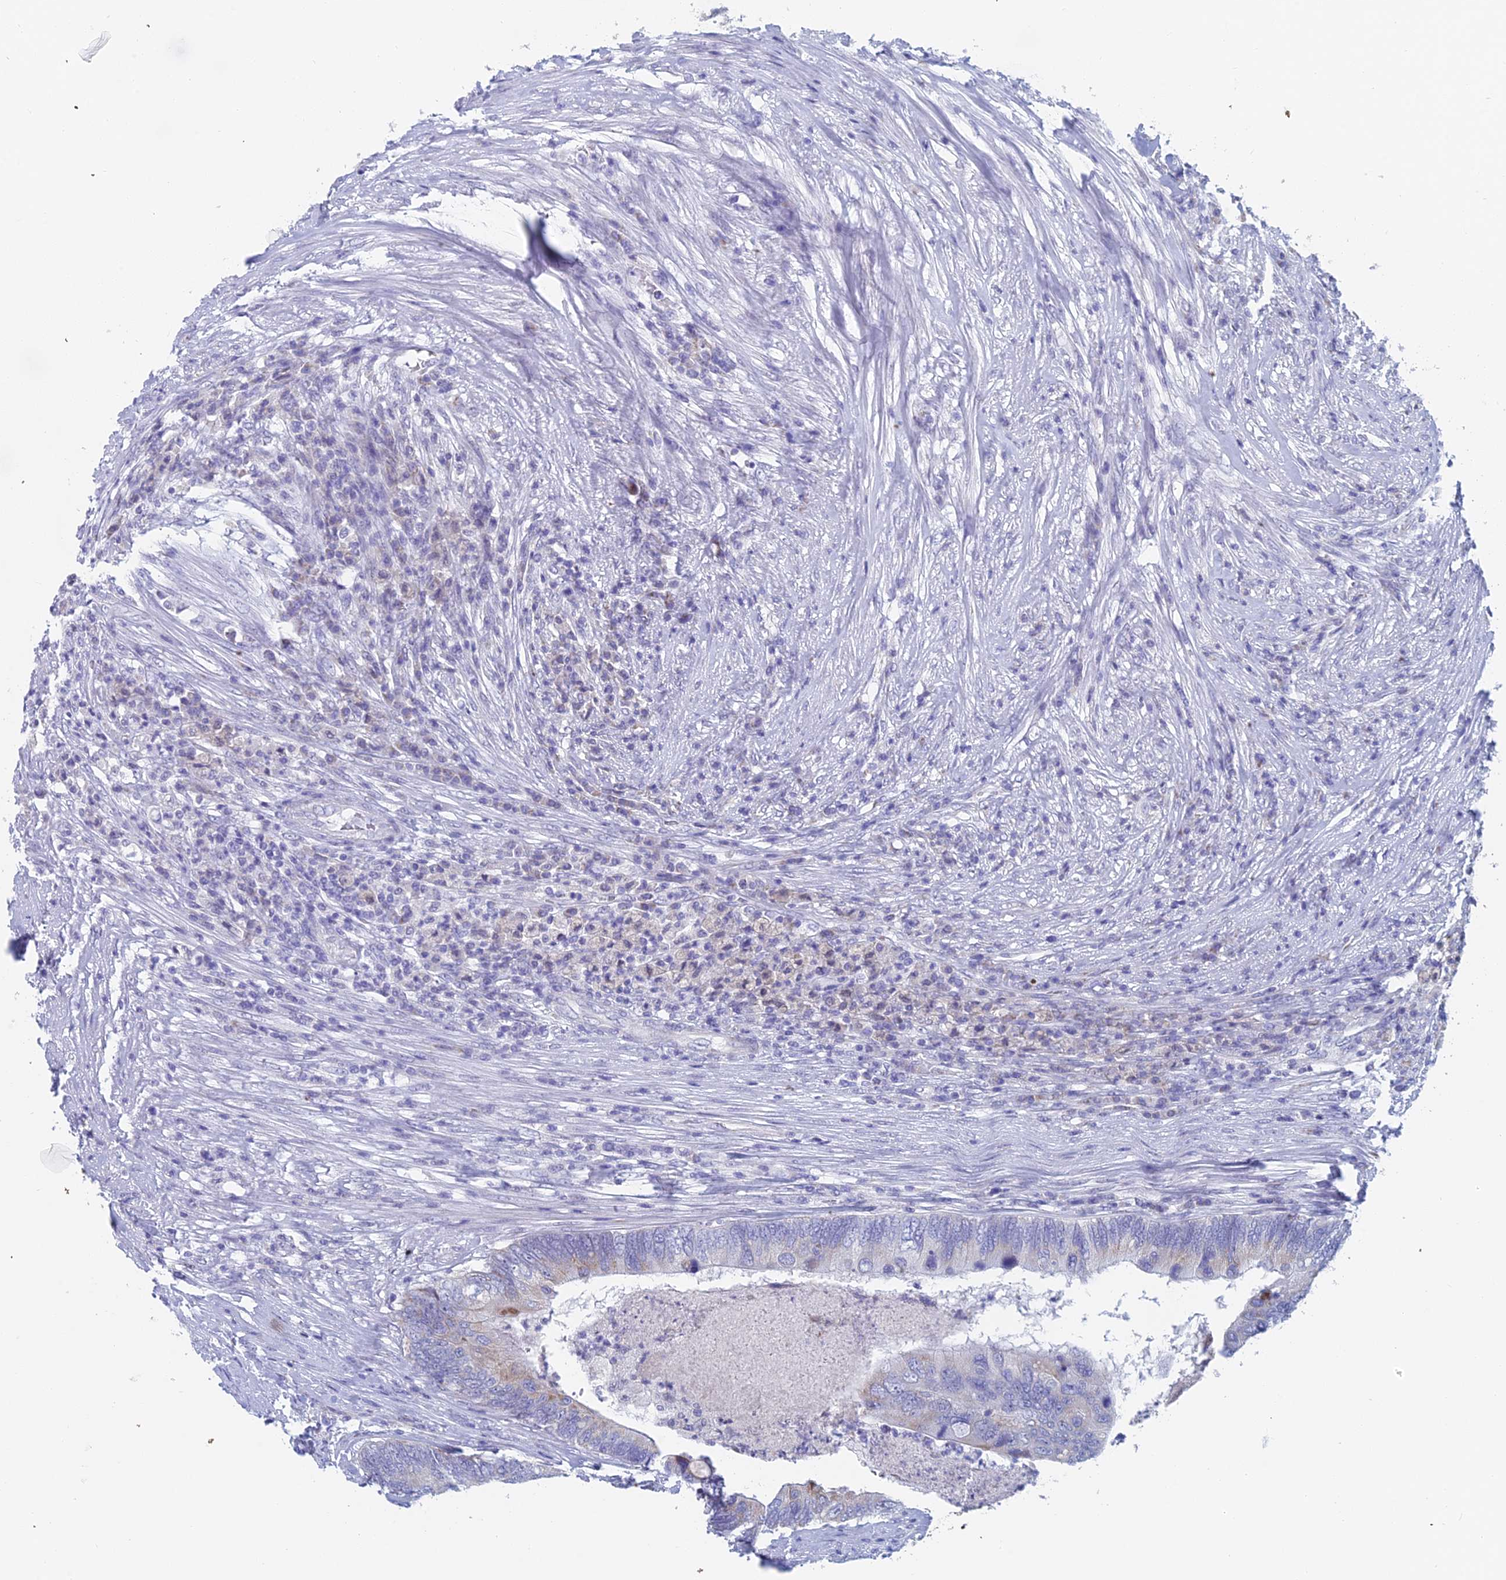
{"staining": {"intensity": "weak", "quantity": "<25%", "location": "cytoplasmic/membranous"}, "tissue": "colorectal cancer", "cell_type": "Tumor cells", "image_type": "cancer", "snomed": [{"axis": "morphology", "description": "Adenocarcinoma, NOS"}, {"axis": "topography", "description": "Colon"}], "caption": "Tumor cells show no significant staining in adenocarcinoma (colorectal).", "gene": "ACSM1", "patient": {"sex": "female", "age": 67}}